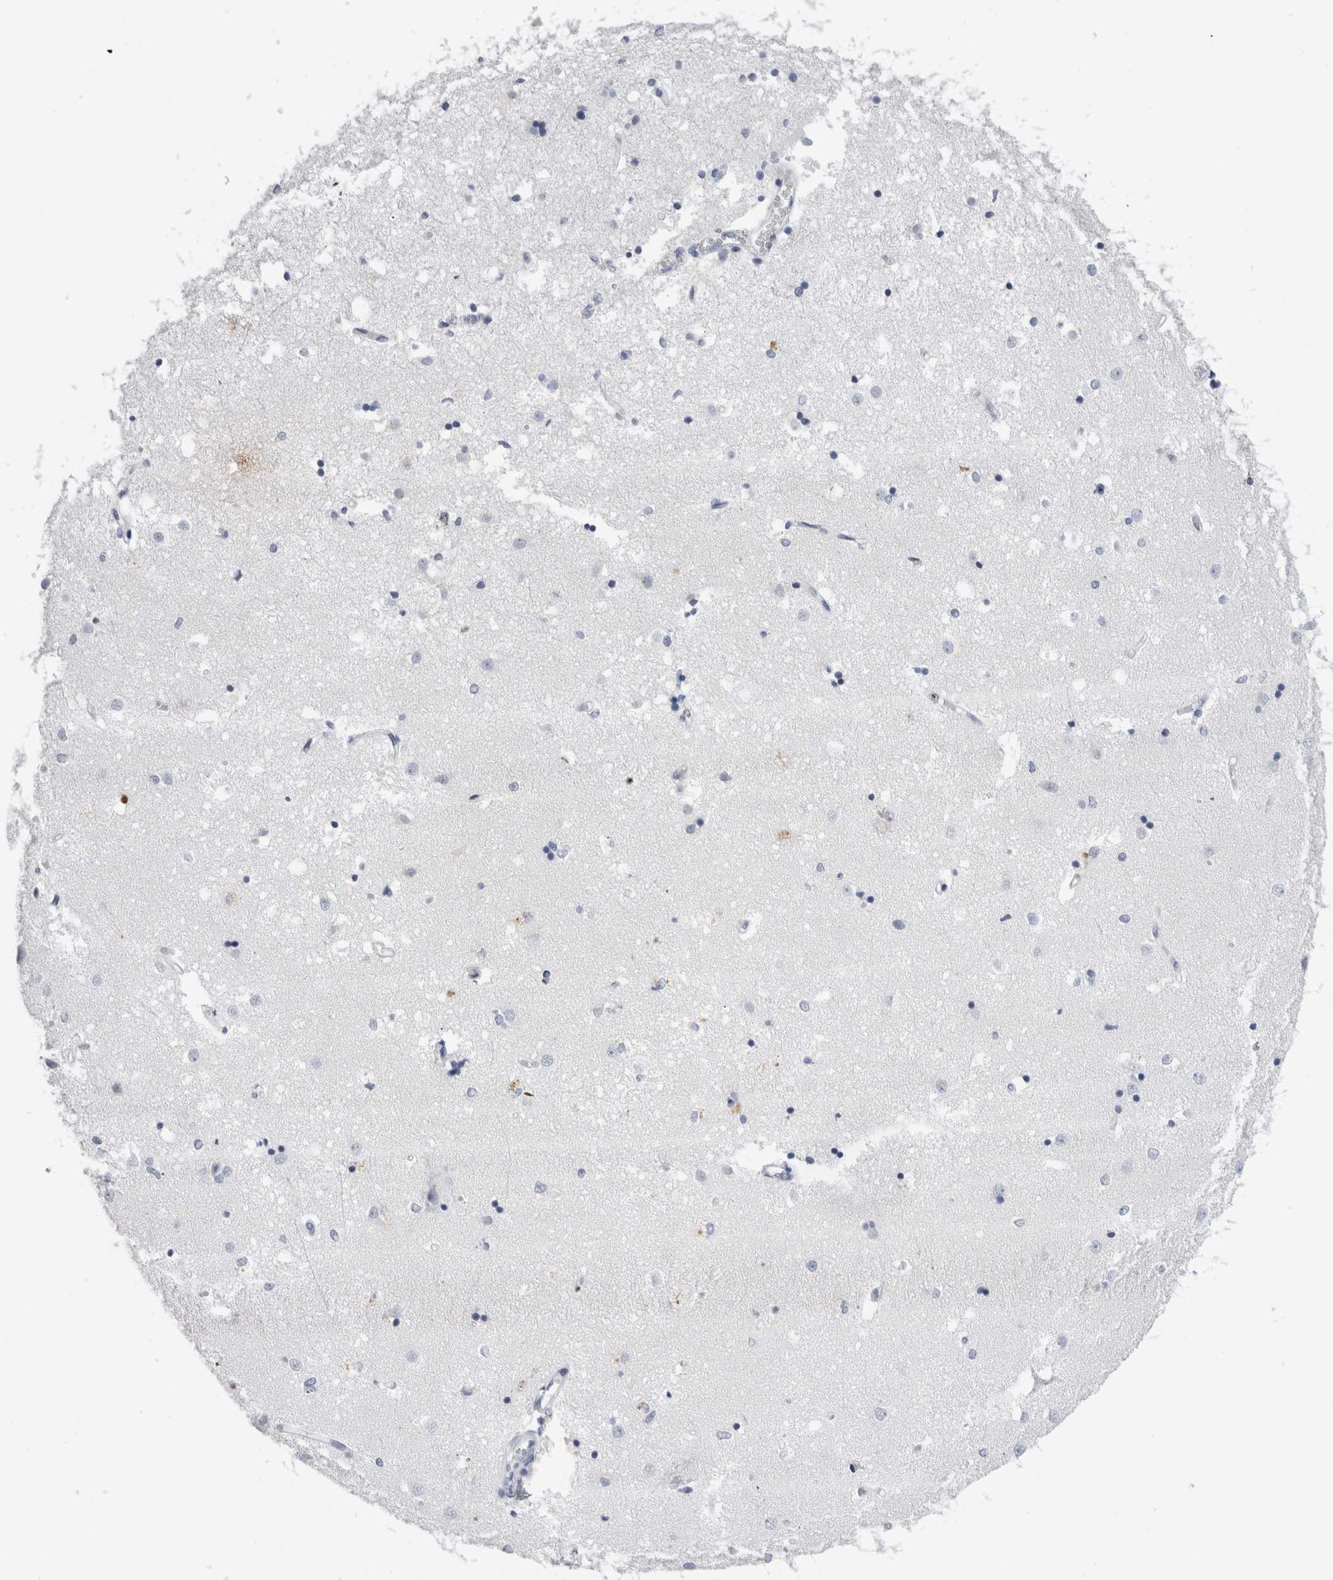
{"staining": {"intensity": "negative", "quantity": "none", "location": "none"}, "tissue": "caudate", "cell_type": "Glial cells", "image_type": "normal", "snomed": [{"axis": "morphology", "description": "Normal tissue, NOS"}, {"axis": "topography", "description": "Lateral ventricle wall"}], "caption": "IHC image of unremarkable human caudate stained for a protein (brown), which displays no staining in glial cells.", "gene": "S100A12", "patient": {"sex": "male", "age": 45}}